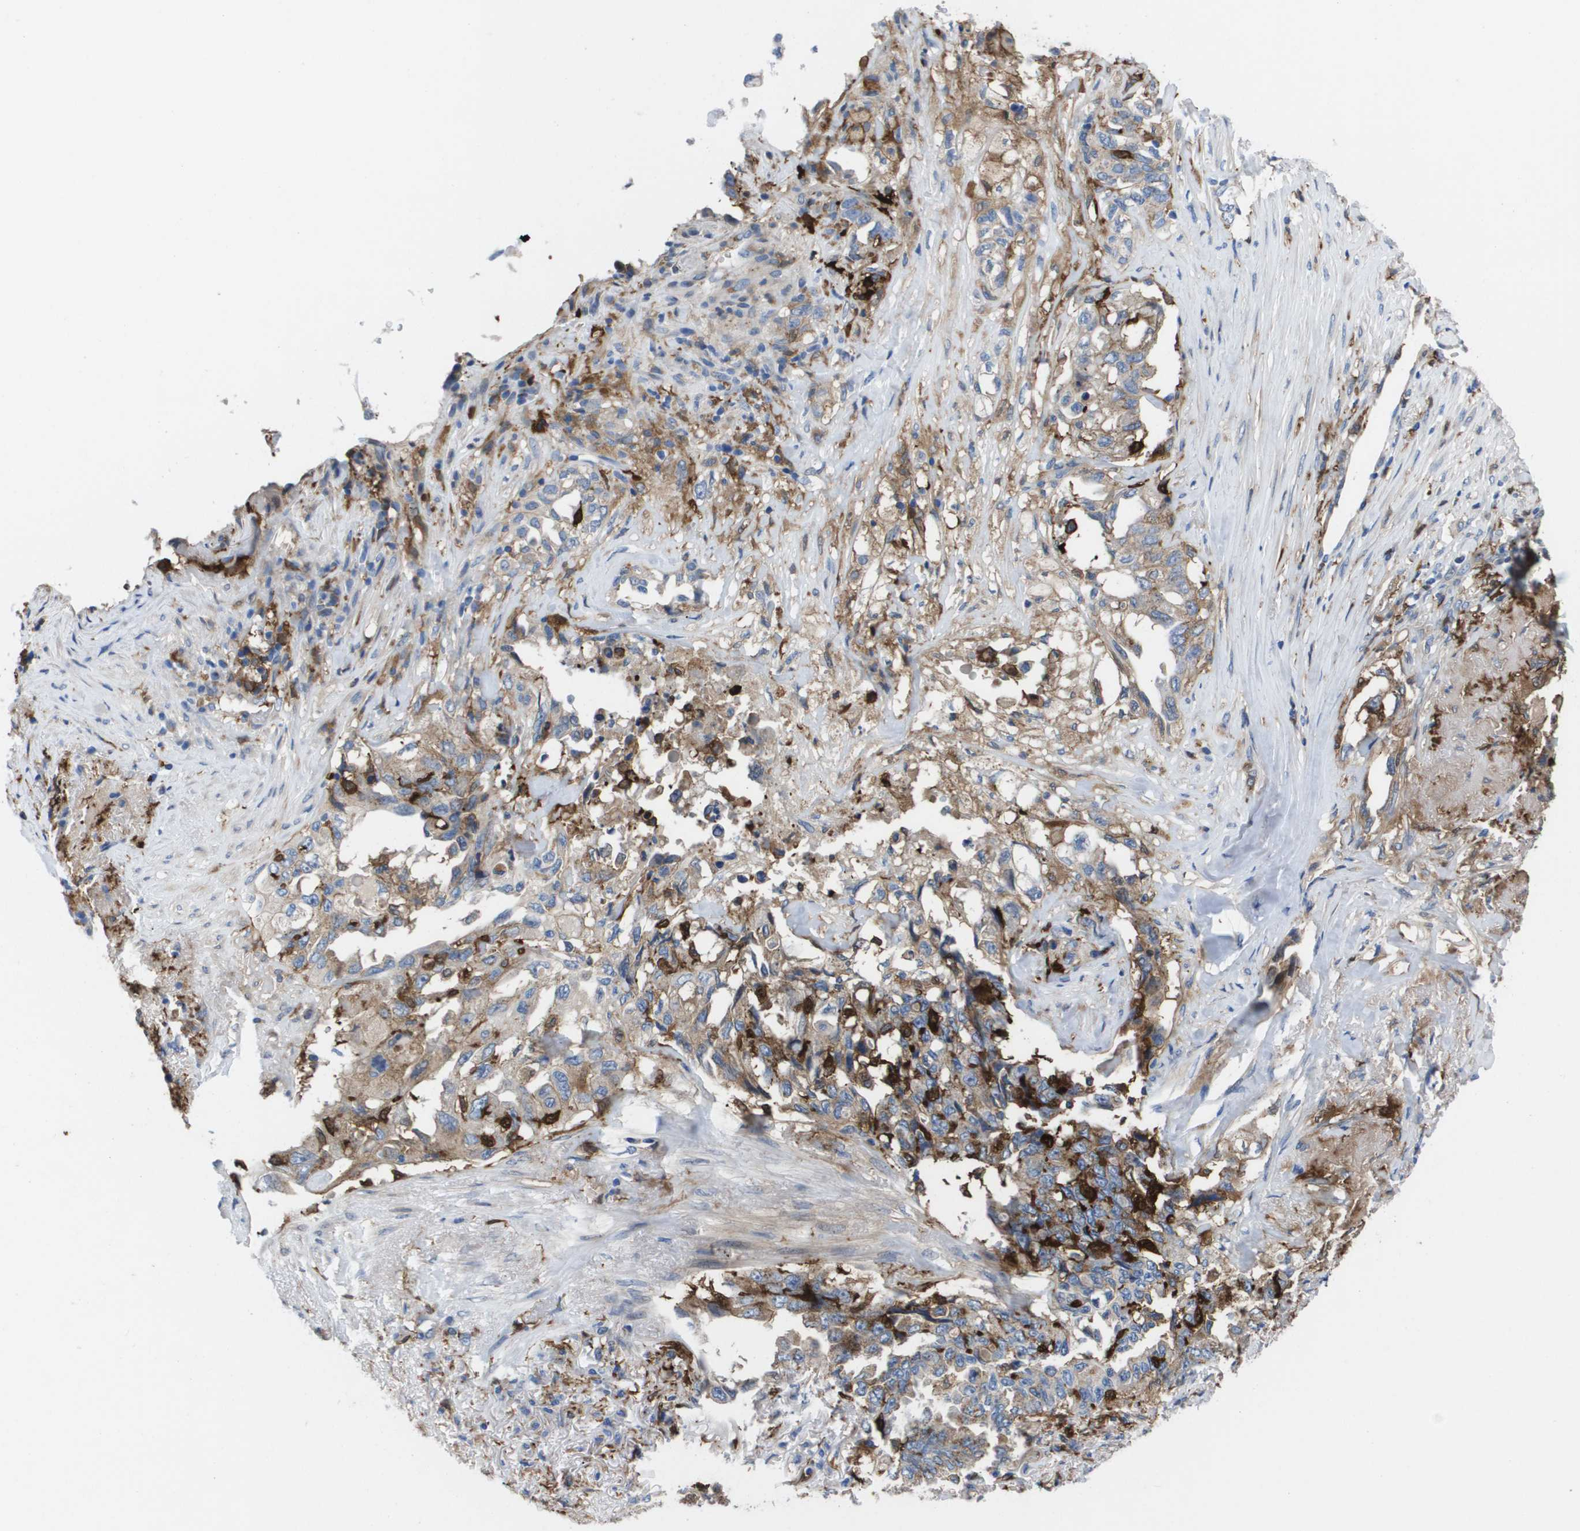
{"staining": {"intensity": "weak", "quantity": "<25%", "location": "cytoplasmic/membranous"}, "tissue": "lung cancer", "cell_type": "Tumor cells", "image_type": "cancer", "snomed": [{"axis": "morphology", "description": "Adenocarcinoma, NOS"}, {"axis": "topography", "description": "Lung"}], "caption": "An image of adenocarcinoma (lung) stained for a protein exhibits no brown staining in tumor cells.", "gene": "SLC37A2", "patient": {"sex": "female", "age": 51}}